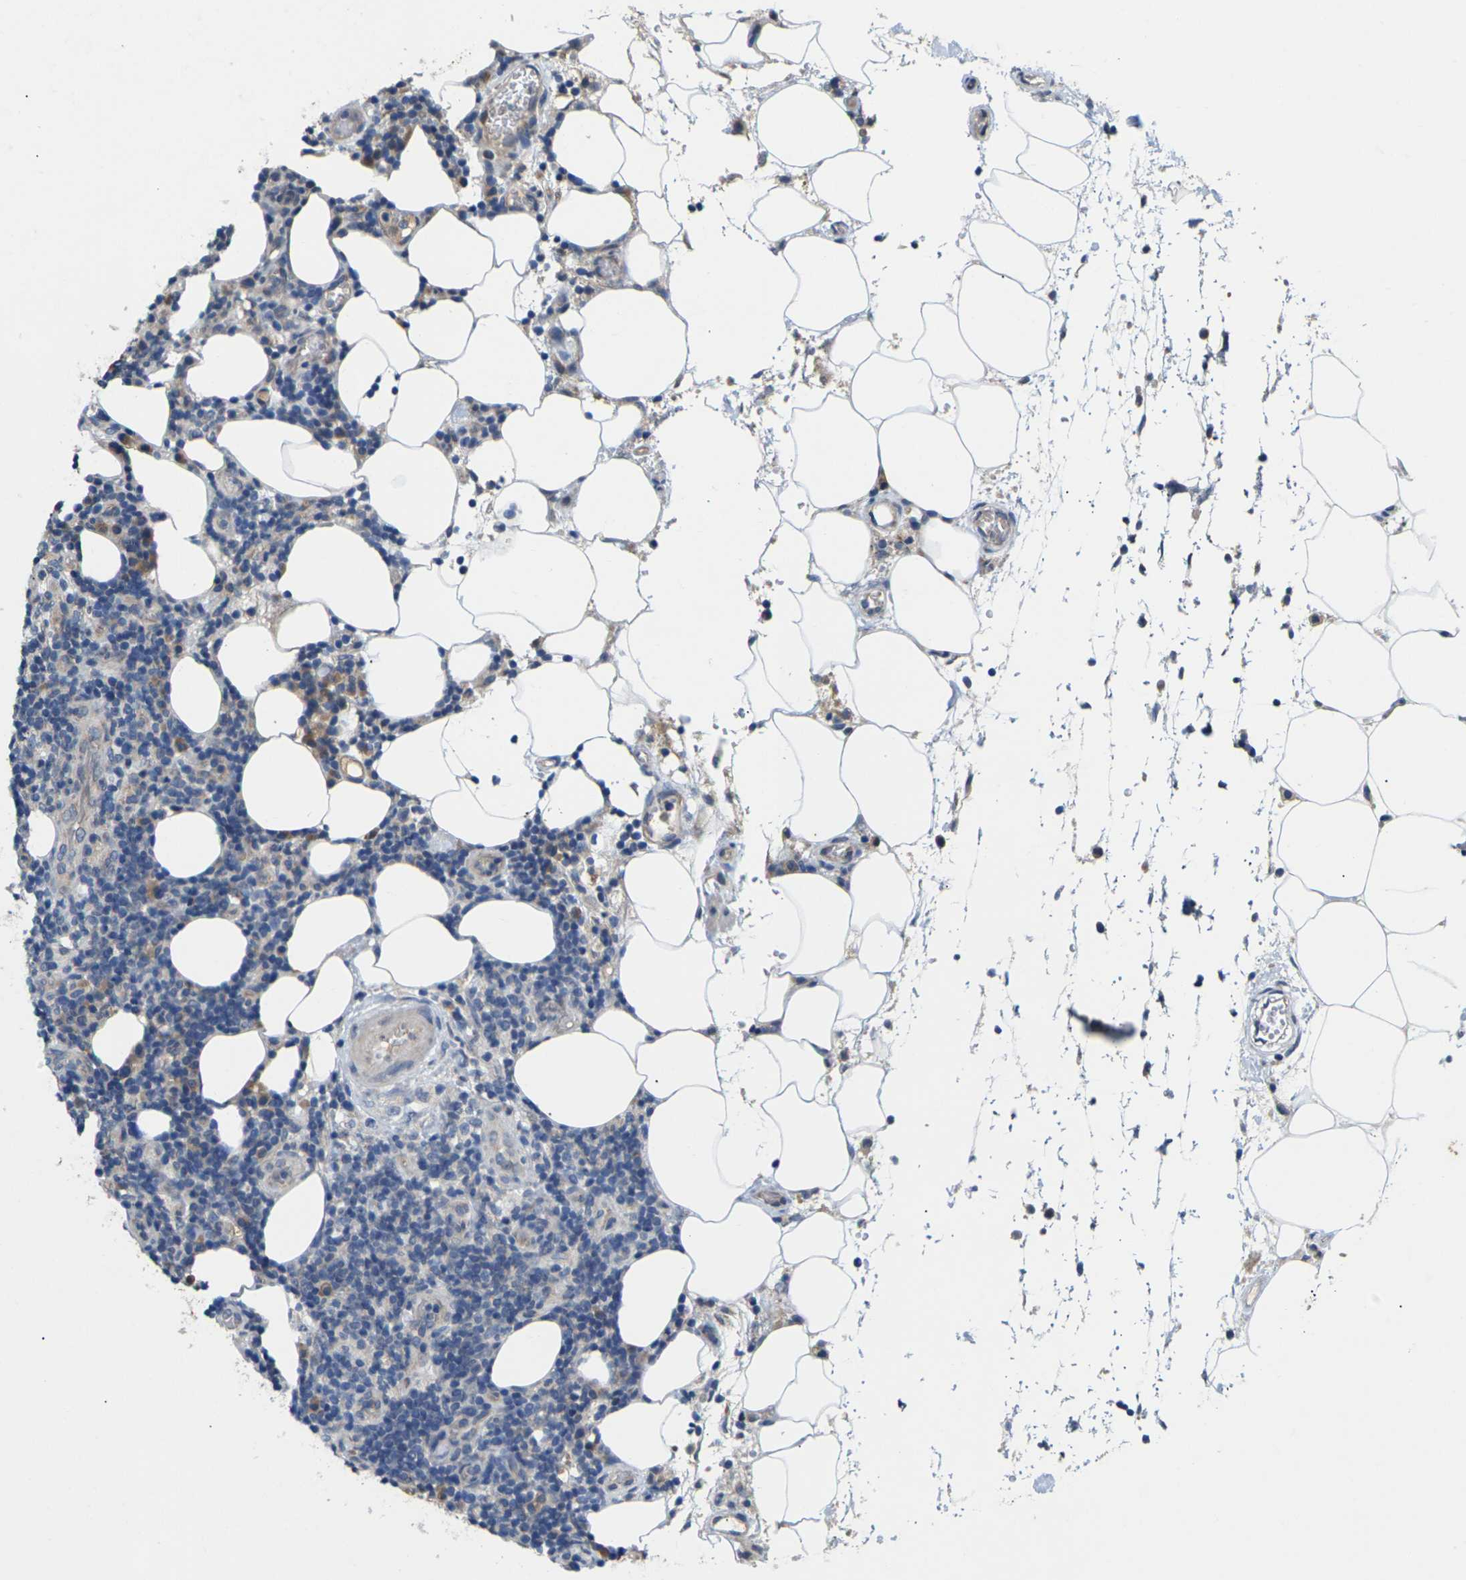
{"staining": {"intensity": "weak", "quantity": "<25%", "location": "cytoplasmic/membranous"}, "tissue": "lymphoma", "cell_type": "Tumor cells", "image_type": "cancer", "snomed": [{"axis": "morphology", "description": "Malignant lymphoma, non-Hodgkin's type, High grade"}, {"axis": "topography", "description": "Lymph node"}], "caption": "The photomicrograph reveals no significant staining in tumor cells of lymphoma.", "gene": "SLC2A2", "patient": {"sex": "female", "age": 76}}